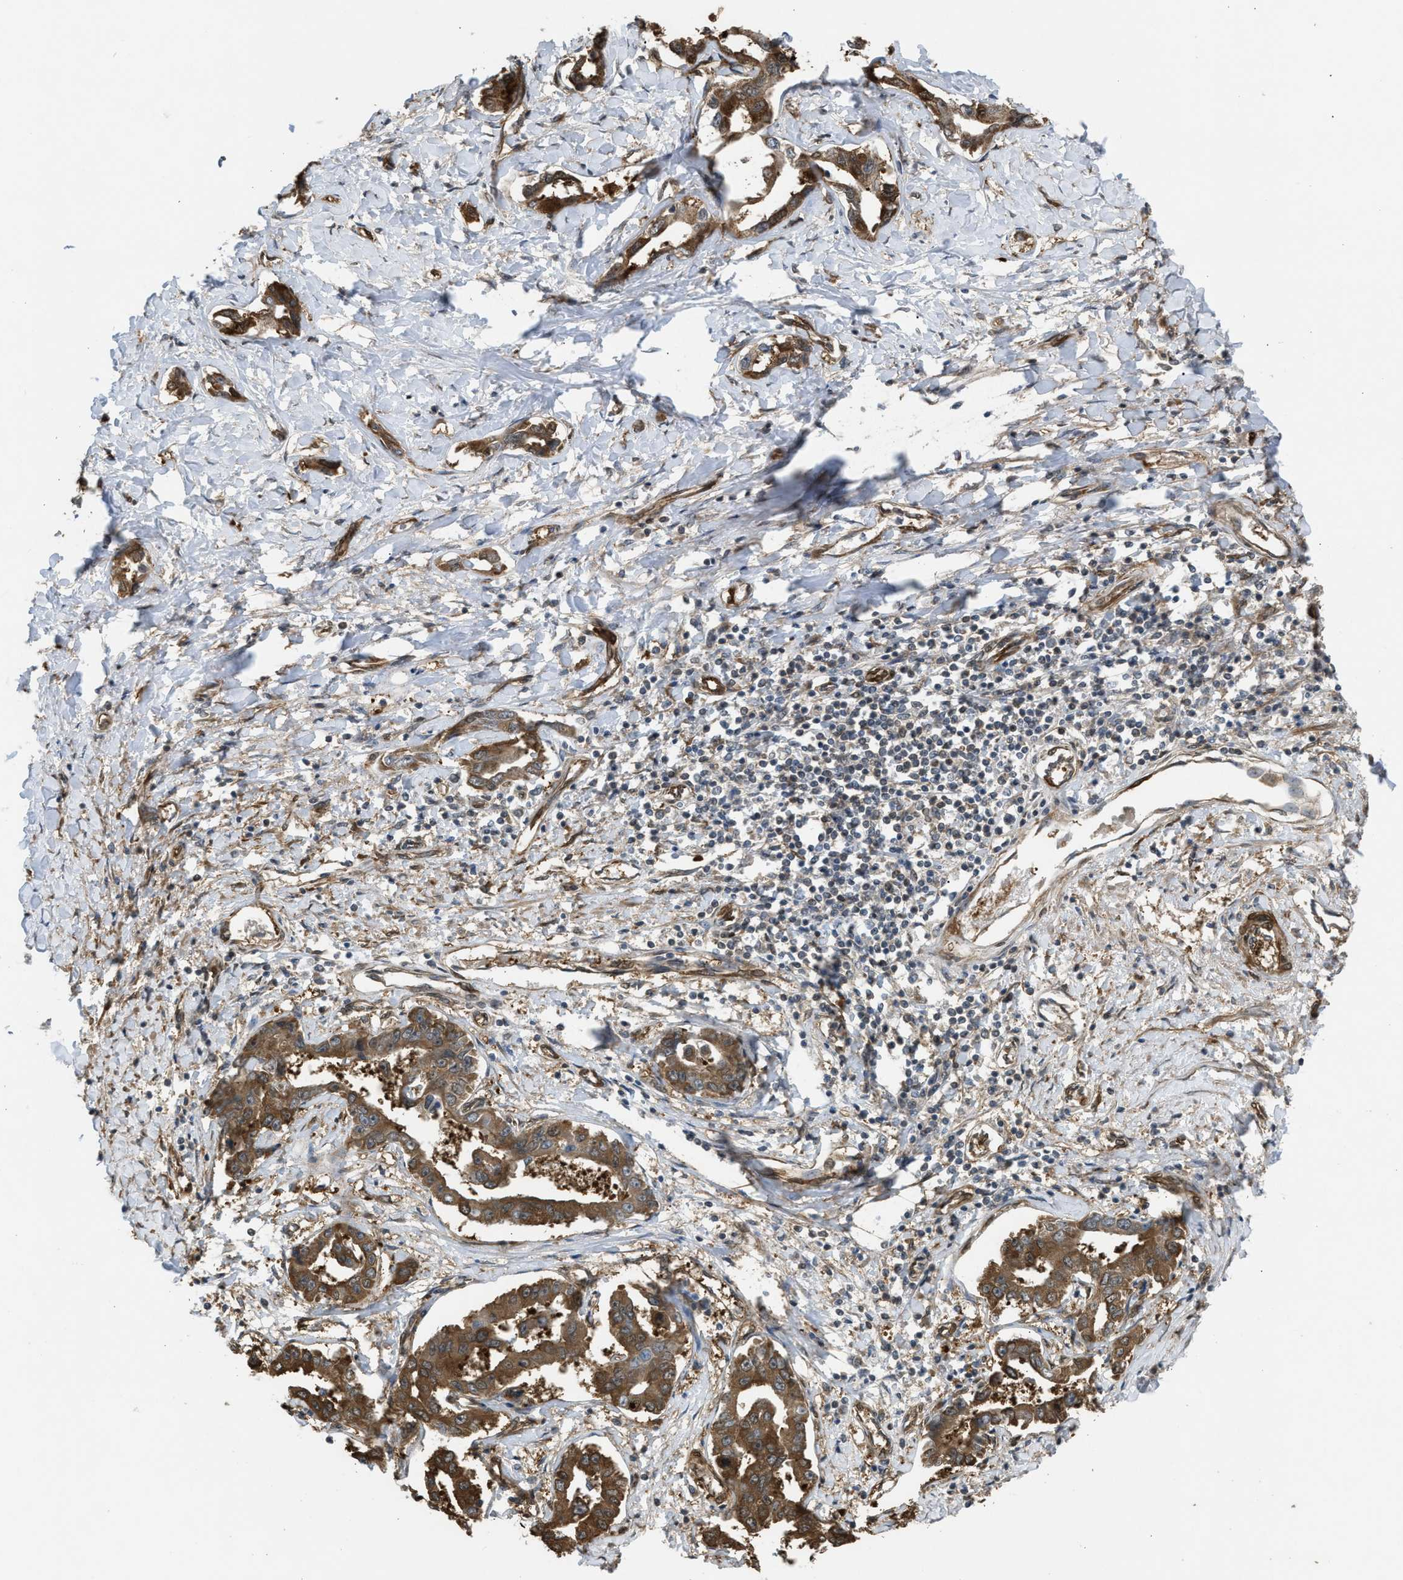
{"staining": {"intensity": "moderate", "quantity": ">75%", "location": "cytoplasmic/membranous"}, "tissue": "liver cancer", "cell_type": "Tumor cells", "image_type": "cancer", "snomed": [{"axis": "morphology", "description": "Cholangiocarcinoma"}, {"axis": "topography", "description": "Liver"}], "caption": "IHC photomicrograph of human liver cancer (cholangiocarcinoma) stained for a protein (brown), which exhibits medium levels of moderate cytoplasmic/membranous expression in about >75% of tumor cells.", "gene": "BAG3", "patient": {"sex": "male", "age": 59}}